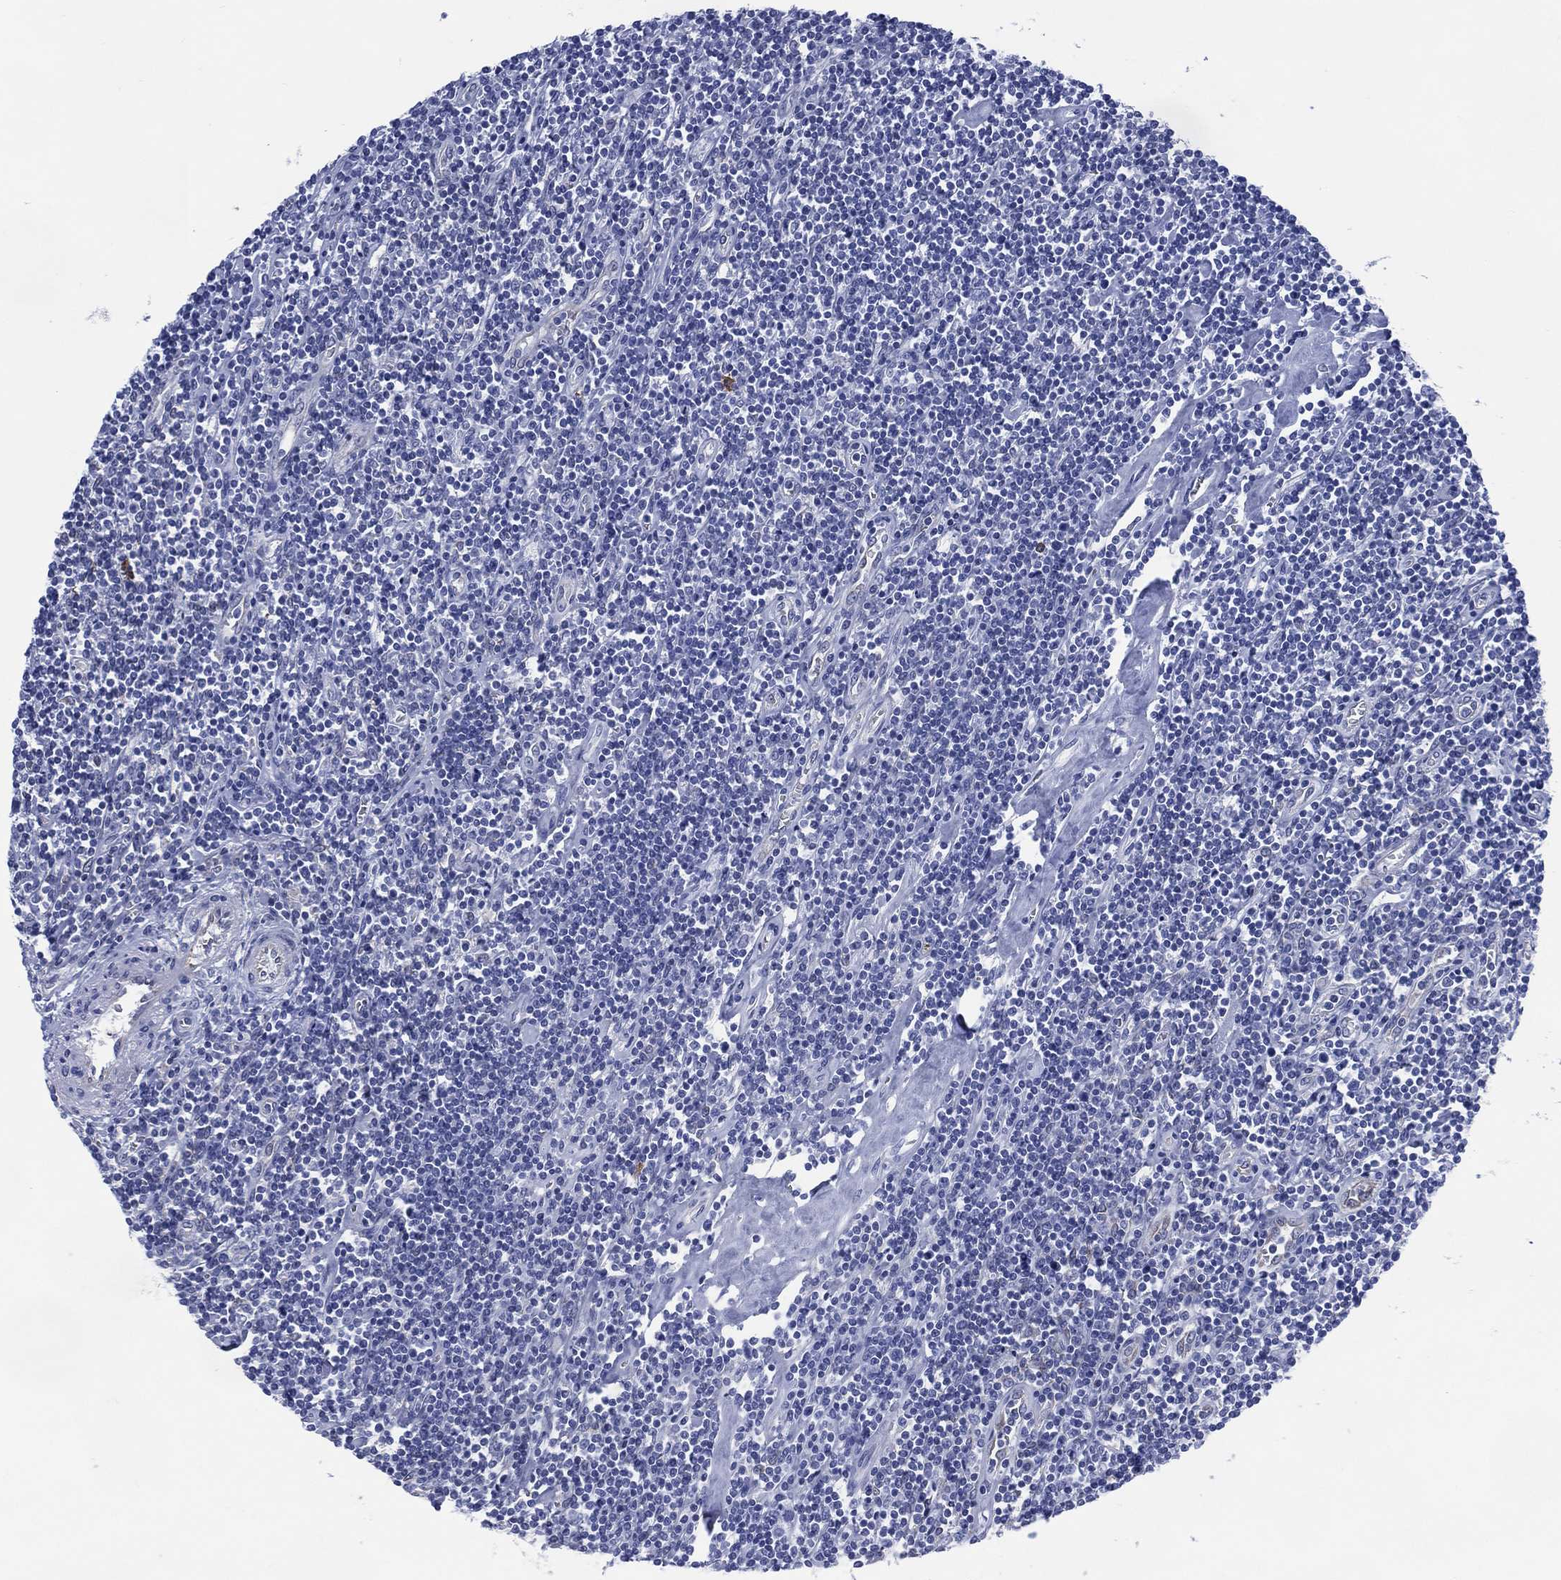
{"staining": {"intensity": "negative", "quantity": "none", "location": "none"}, "tissue": "lymphoma", "cell_type": "Tumor cells", "image_type": "cancer", "snomed": [{"axis": "morphology", "description": "Hodgkin's disease, NOS"}, {"axis": "topography", "description": "Lymph node"}], "caption": "A histopathology image of lymphoma stained for a protein displays no brown staining in tumor cells.", "gene": "DDI1", "patient": {"sex": "male", "age": 40}}